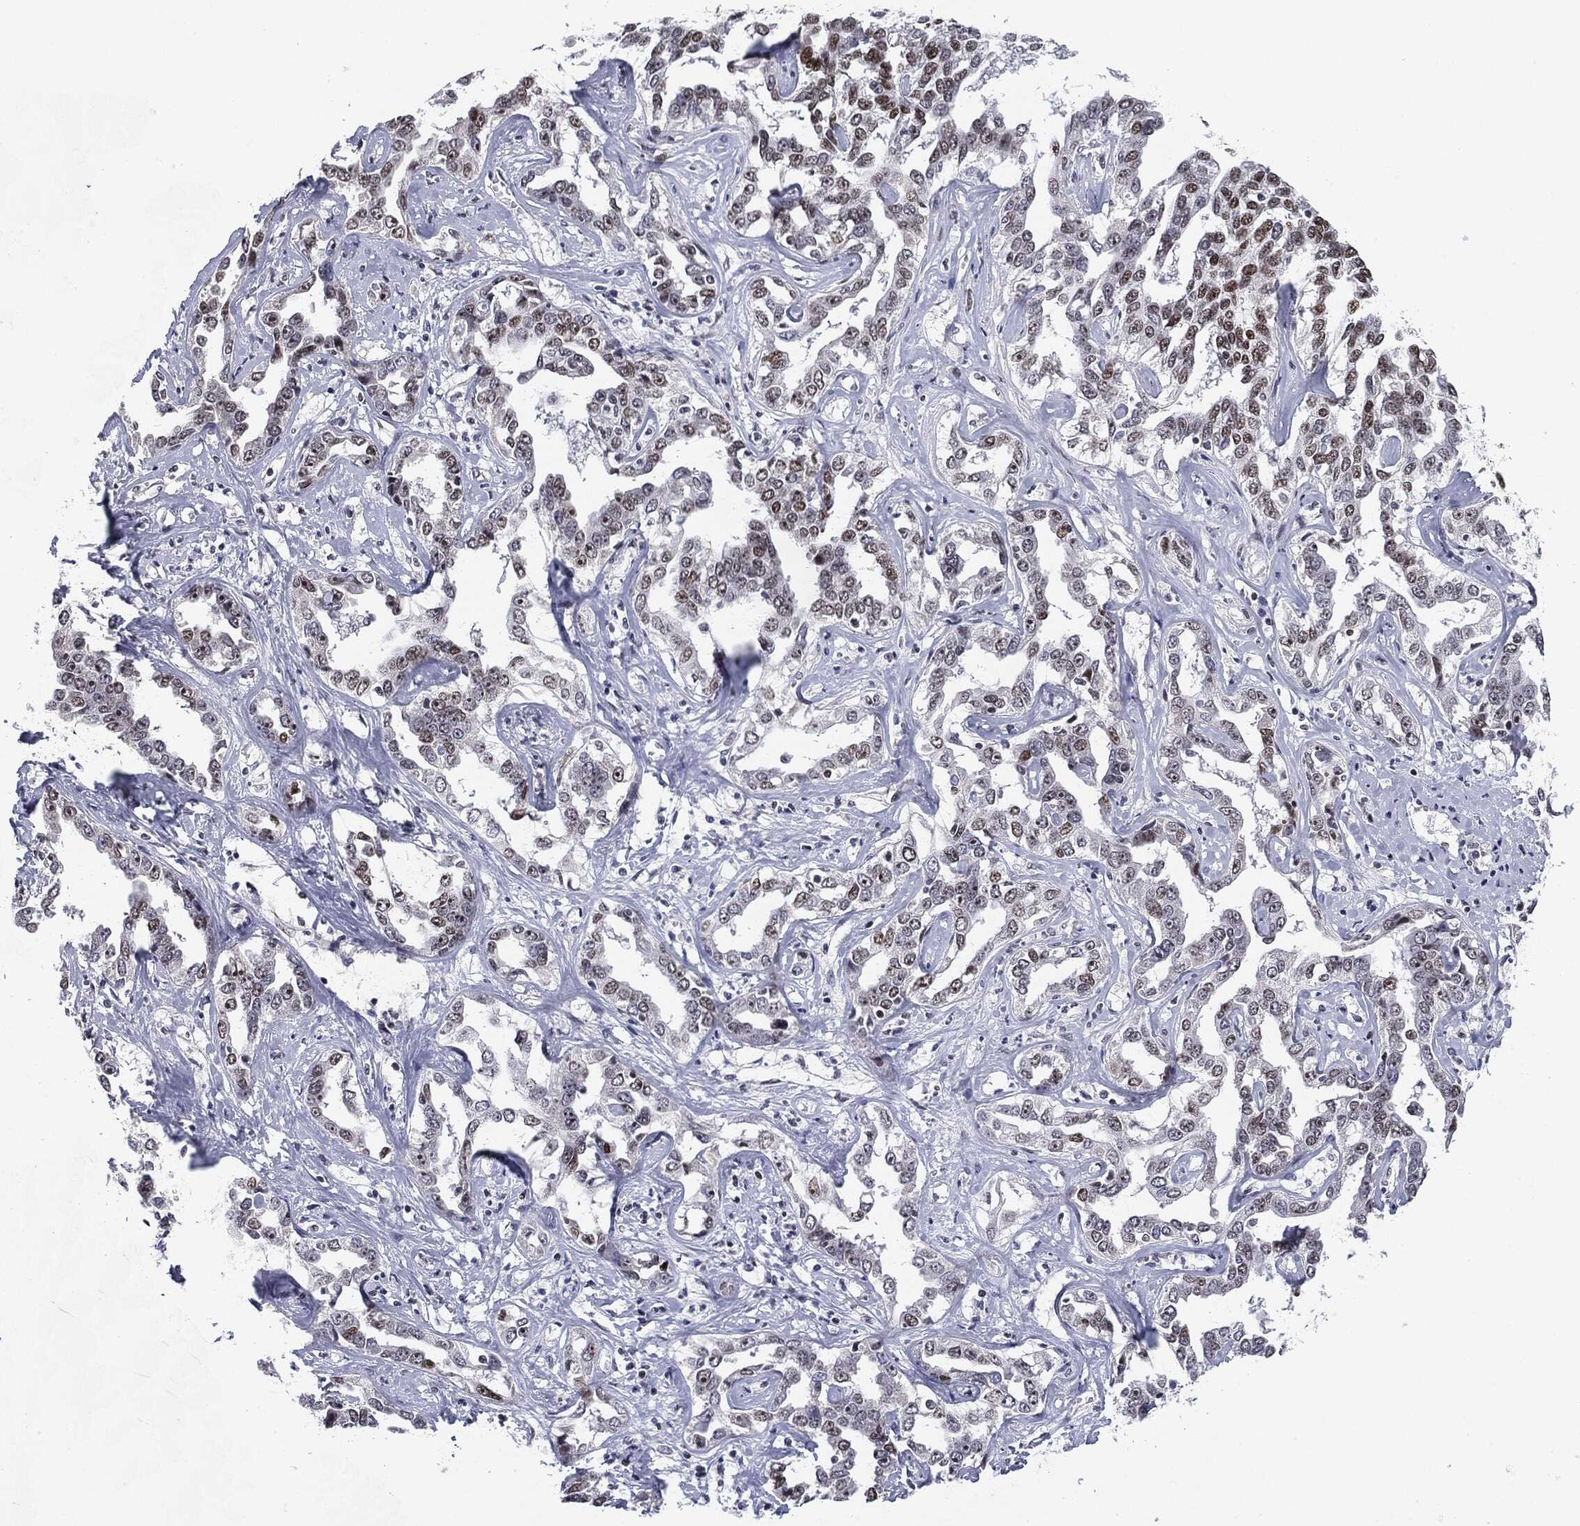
{"staining": {"intensity": "moderate", "quantity": "<25%", "location": "nuclear"}, "tissue": "liver cancer", "cell_type": "Tumor cells", "image_type": "cancer", "snomed": [{"axis": "morphology", "description": "Cholangiocarcinoma"}, {"axis": "topography", "description": "Liver"}], "caption": "Liver cancer tissue exhibits moderate nuclear expression in about <25% of tumor cells, visualized by immunohistochemistry.", "gene": "MDC1", "patient": {"sex": "male", "age": 59}}